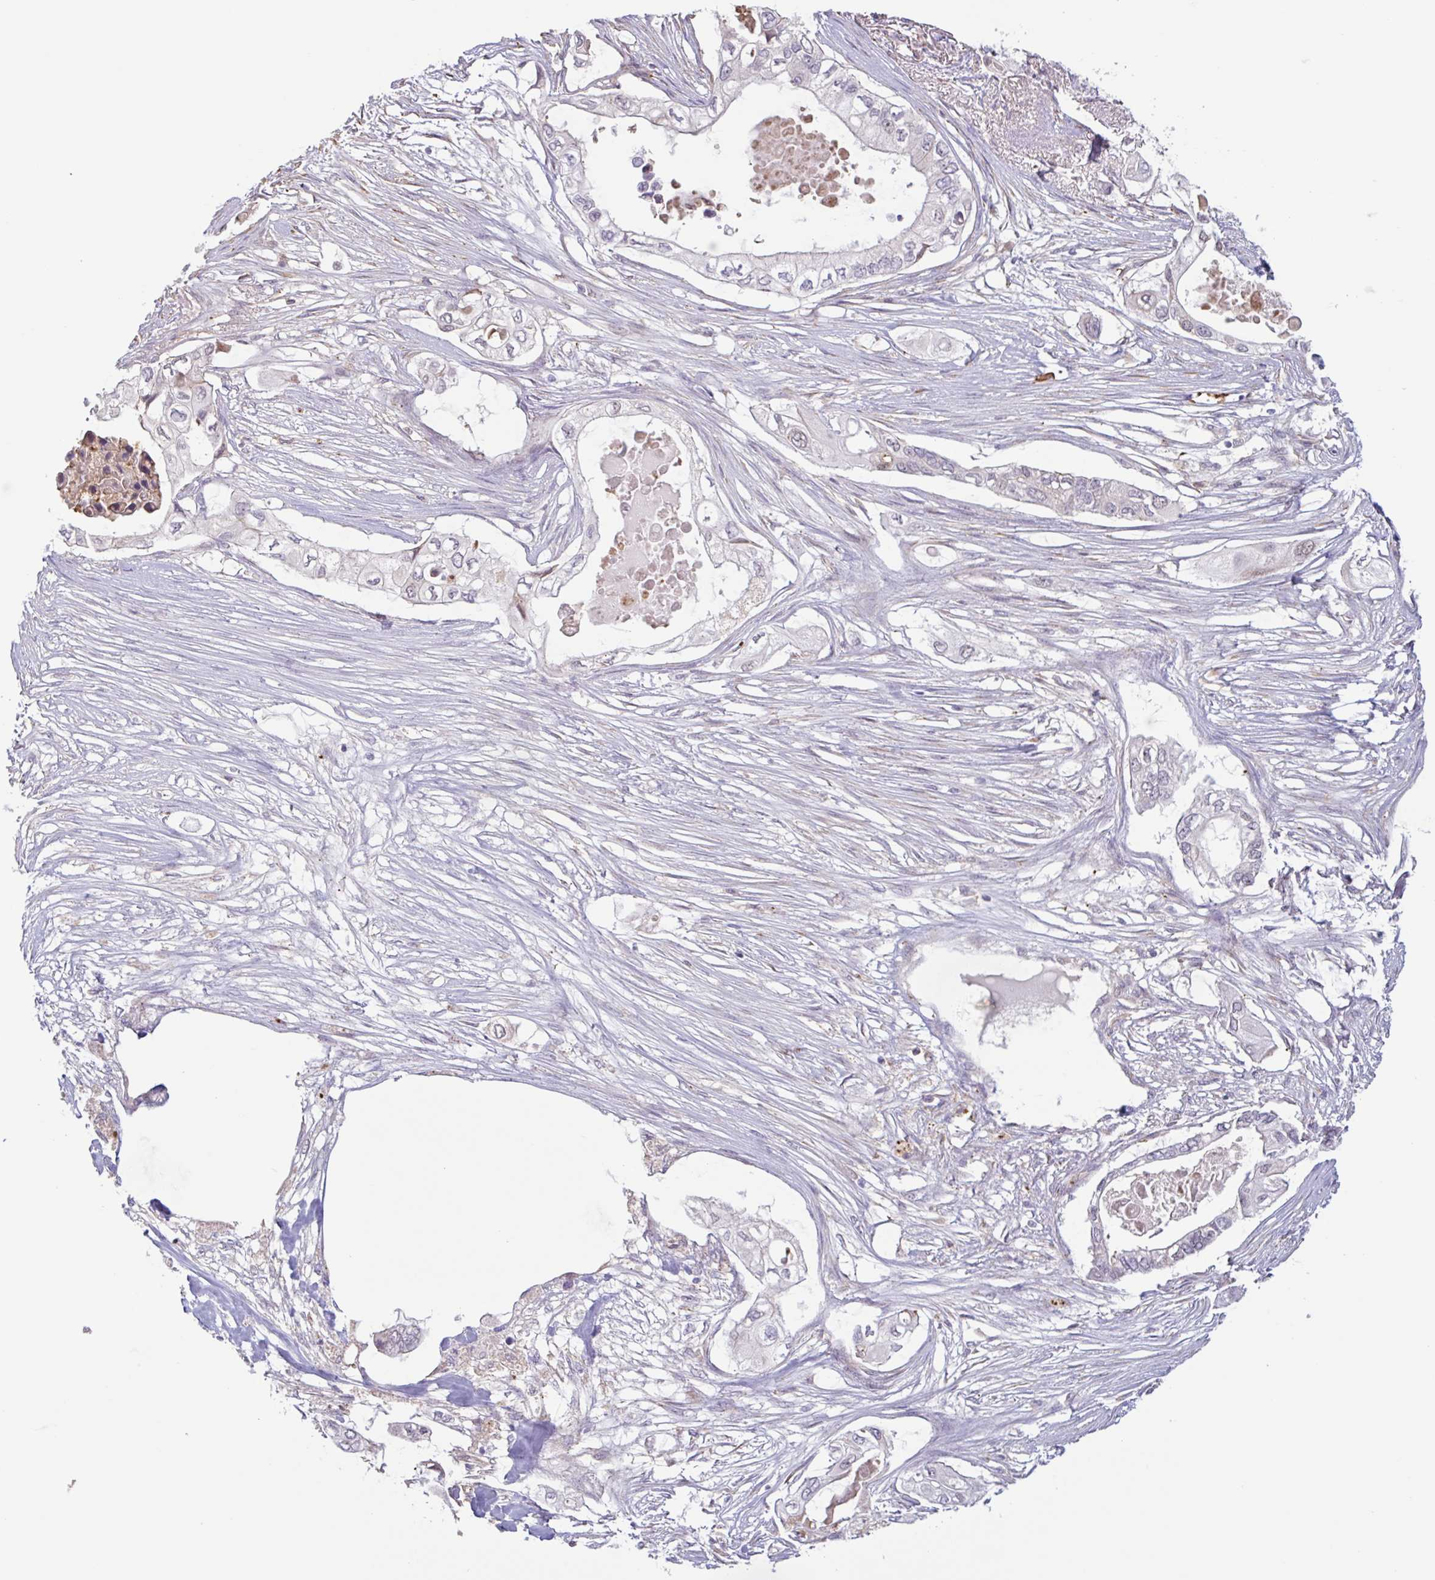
{"staining": {"intensity": "weak", "quantity": "<25%", "location": "nuclear"}, "tissue": "pancreatic cancer", "cell_type": "Tumor cells", "image_type": "cancer", "snomed": [{"axis": "morphology", "description": "Adenocarcinoma, NOS"}, {"axis": "topography", "description": "Pancreas"}], "caption": "Immunohistochemistry (IHC) photomicrograph of neoplastic tissue: adenocarcinoma (pancreatic) stained with DAB (3,3'-diaminobenzidine) displays no significant protein expression in tumor cells.", "gene": "TAF1D", "patient": {"sex": "female", "age": 63}}